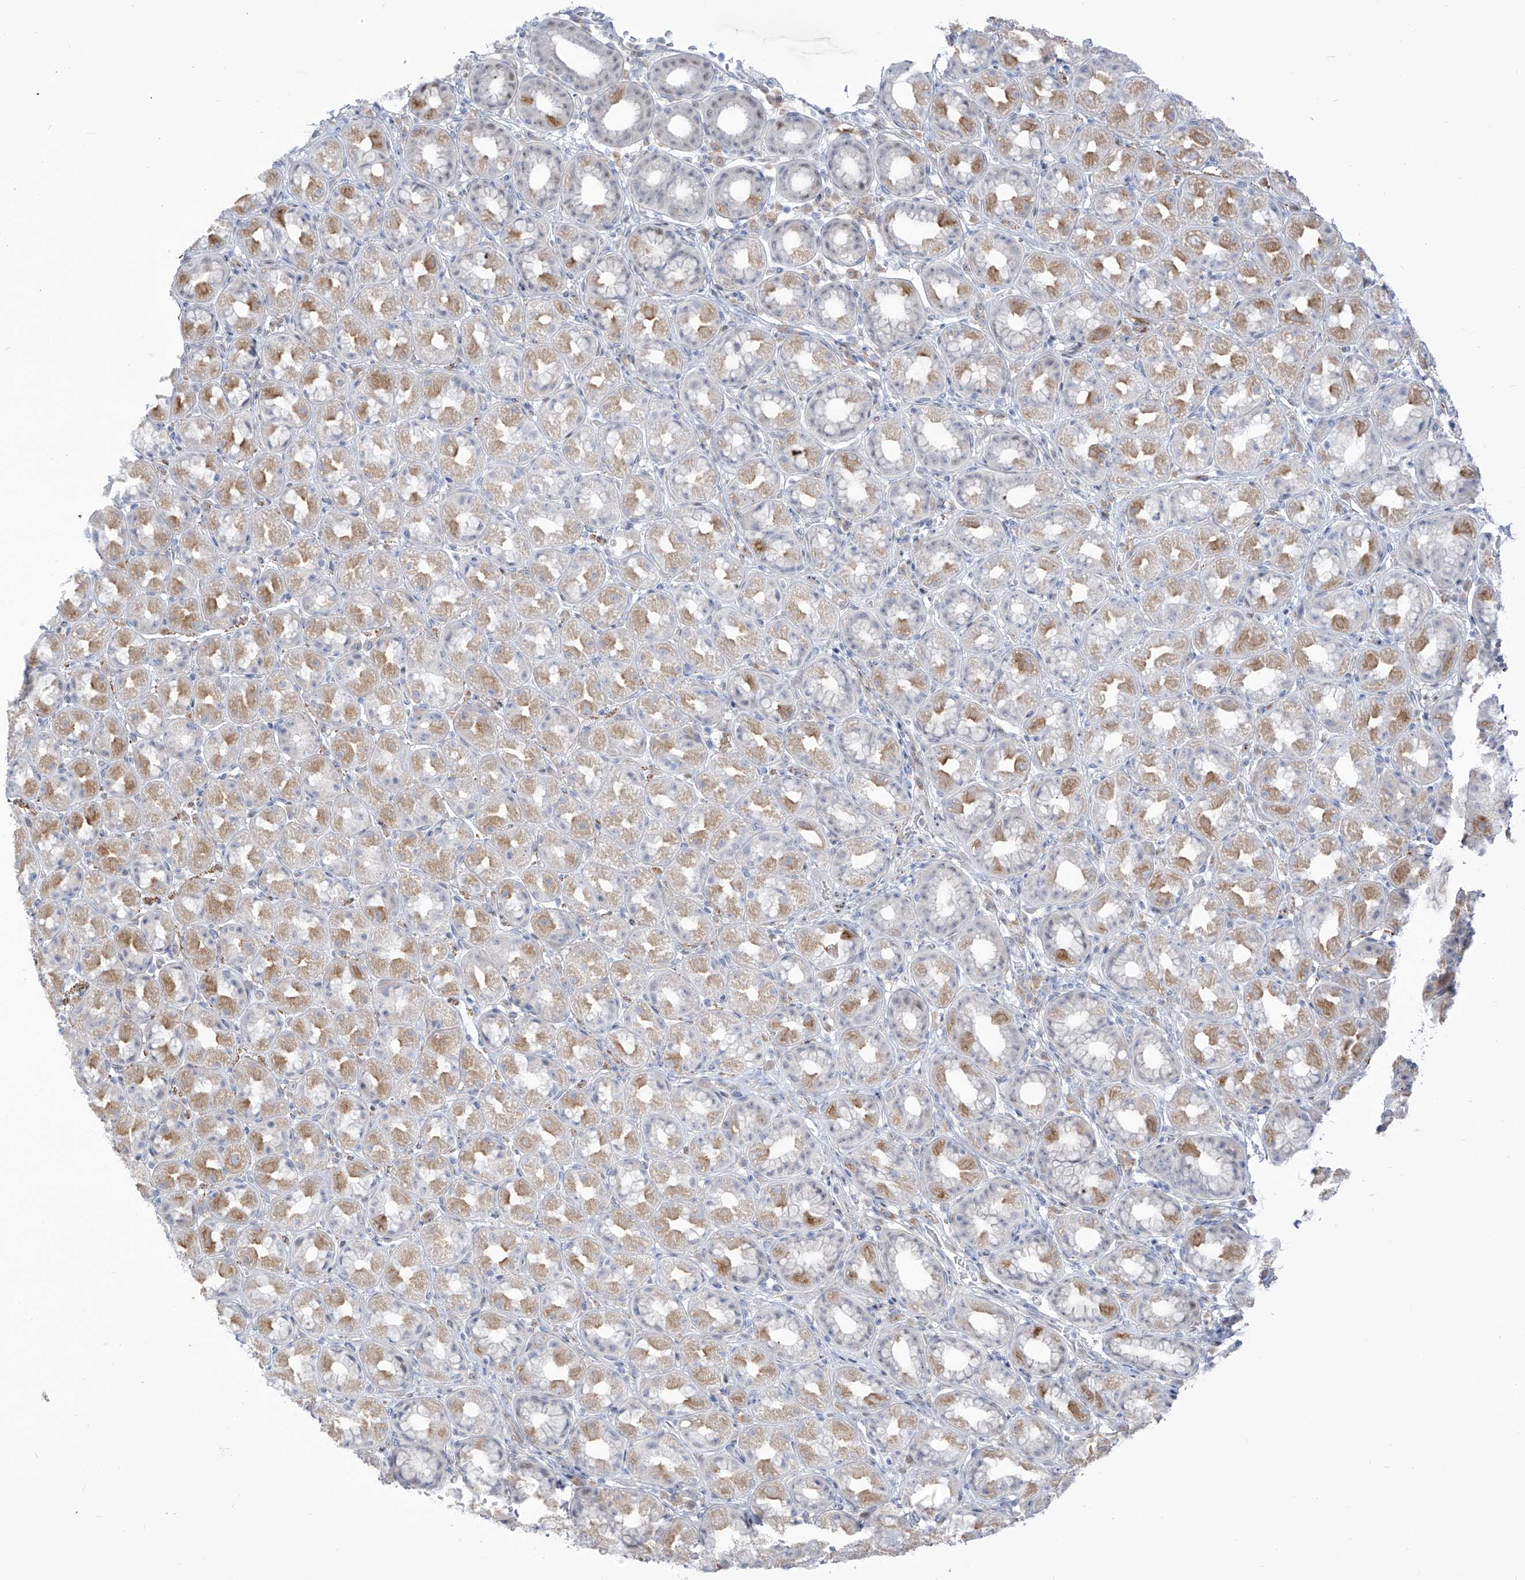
{"staining": {"intensity": "moderate", "quantity": "<25%", "location": "cytoplasmic/membranous,nuclear"}, "tissue": "stomach", "cell_type": "Glandular cells", "image_type": "normal", "snomed": [{"axis": "morphology", "description": "Normal tissue, NOS"}, {"axis": "topography", "description": "Stomach, upper"}], "caption": "A photomicrograph of stomach stained for a protein demonstrates moderate cytoplasmic/membranous,nuclear brown staining in glandular cells. (brown staining indicates protein expression, while blue staining denotes nuclei).", "gene": "LIN9", "patient": {"sex": "male", "age": 68}}